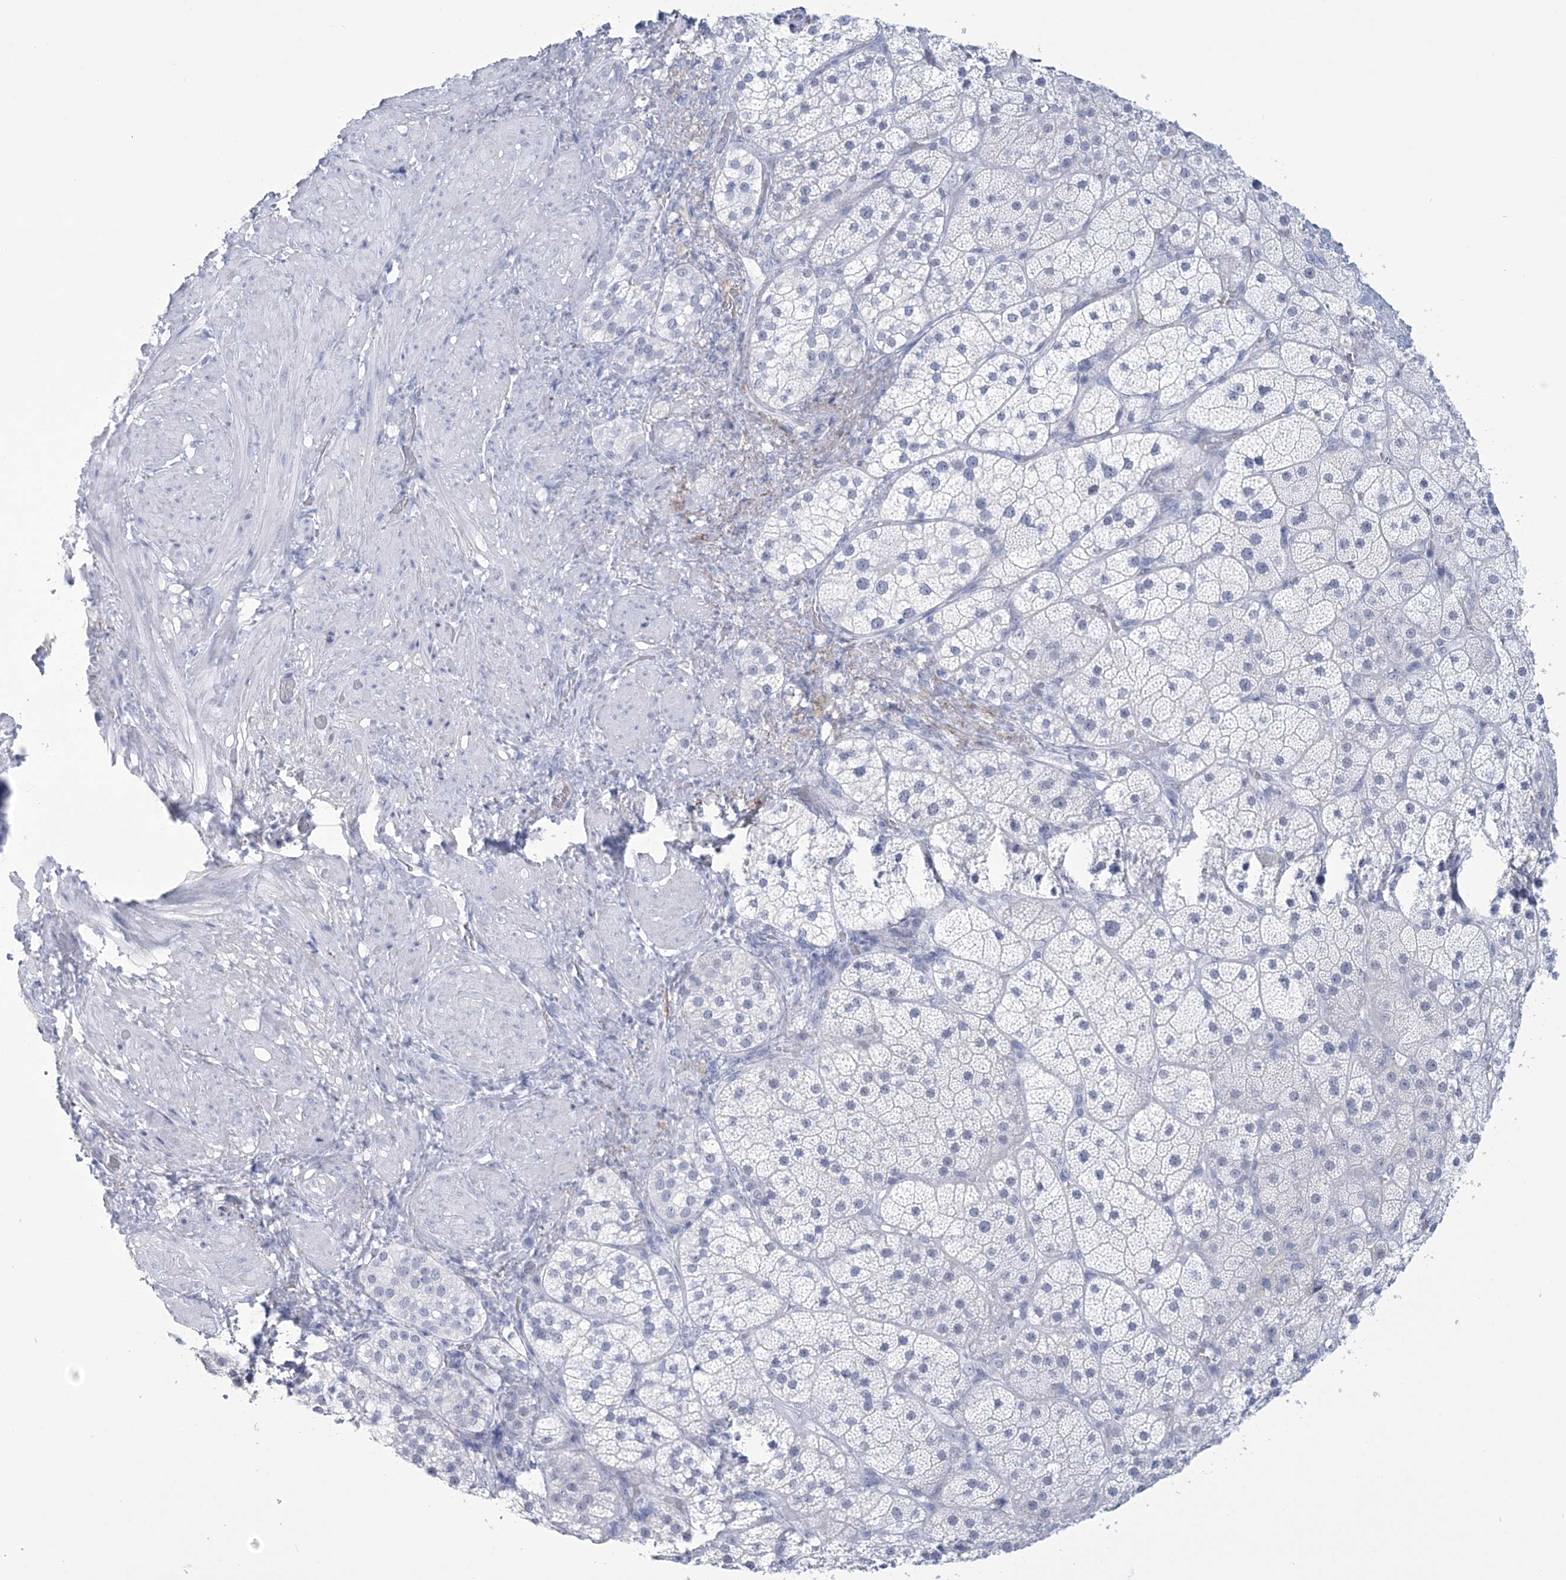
{"staining": {"intensity": "negative", "quantity": "none", "location": "none"}, "tissue": "adrenal gland", "cell_type": "Glandular cells", "image_type": "normal", "snomed": [{"axis": "morphology", "description": "Normal tissue, NOS"}, {"axis": "topography", "description": "Adrenal gland"}], "caption": "DAB (3,3'-diaminobenzidine) immunohistochemical staining of benign human adrenal gland shows no significant positivity in glandular cells. The staining is performed using DAB (3,3'-diaminobenzidine) brown chromogen with nuclei counter-stained in using hematoxylin.", "gene": "DPCD", "patient": {"sex": "male", "age": 57}}